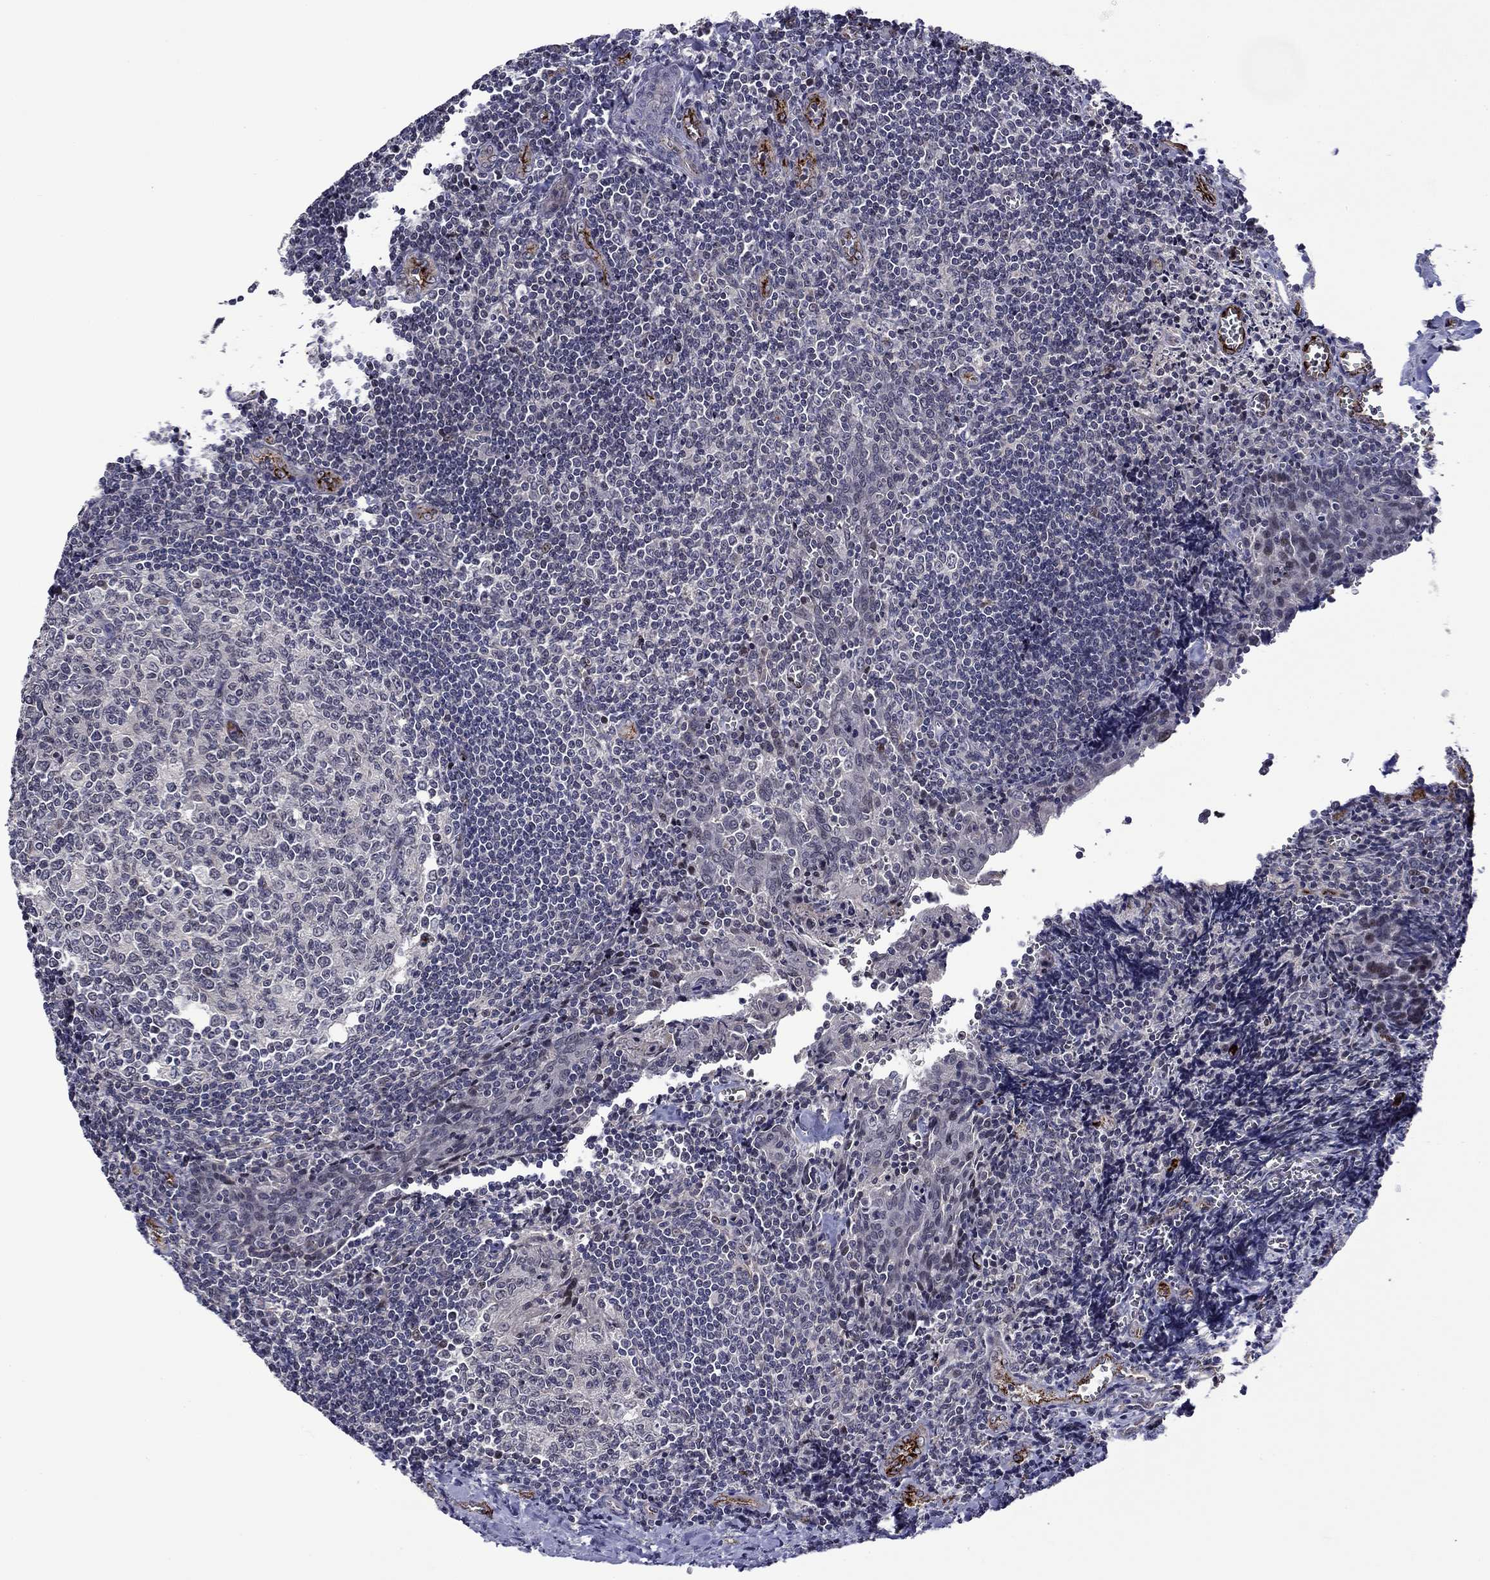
{"staining": {"intensity": "negative", "quantity": "none", "location": "none"}, "tissue": "tonsil", "cell_type": "Germinal center cells", "image_type": "normal", "snomed": [{"axis": "morphology", "description": "Normal tissue, NOS"}, {"axis": "morphology", "description": "Inflammation, NOS"}, {"axis": "topography", "description": "Tonsil"}], "caption": "DAB immunohistochemical staining of unremarkable human tonsil demonstrates no significant positivity in germinal center cells.", "gene": "SLITRK1", "patient": {"sex": "female", "age": 31}}